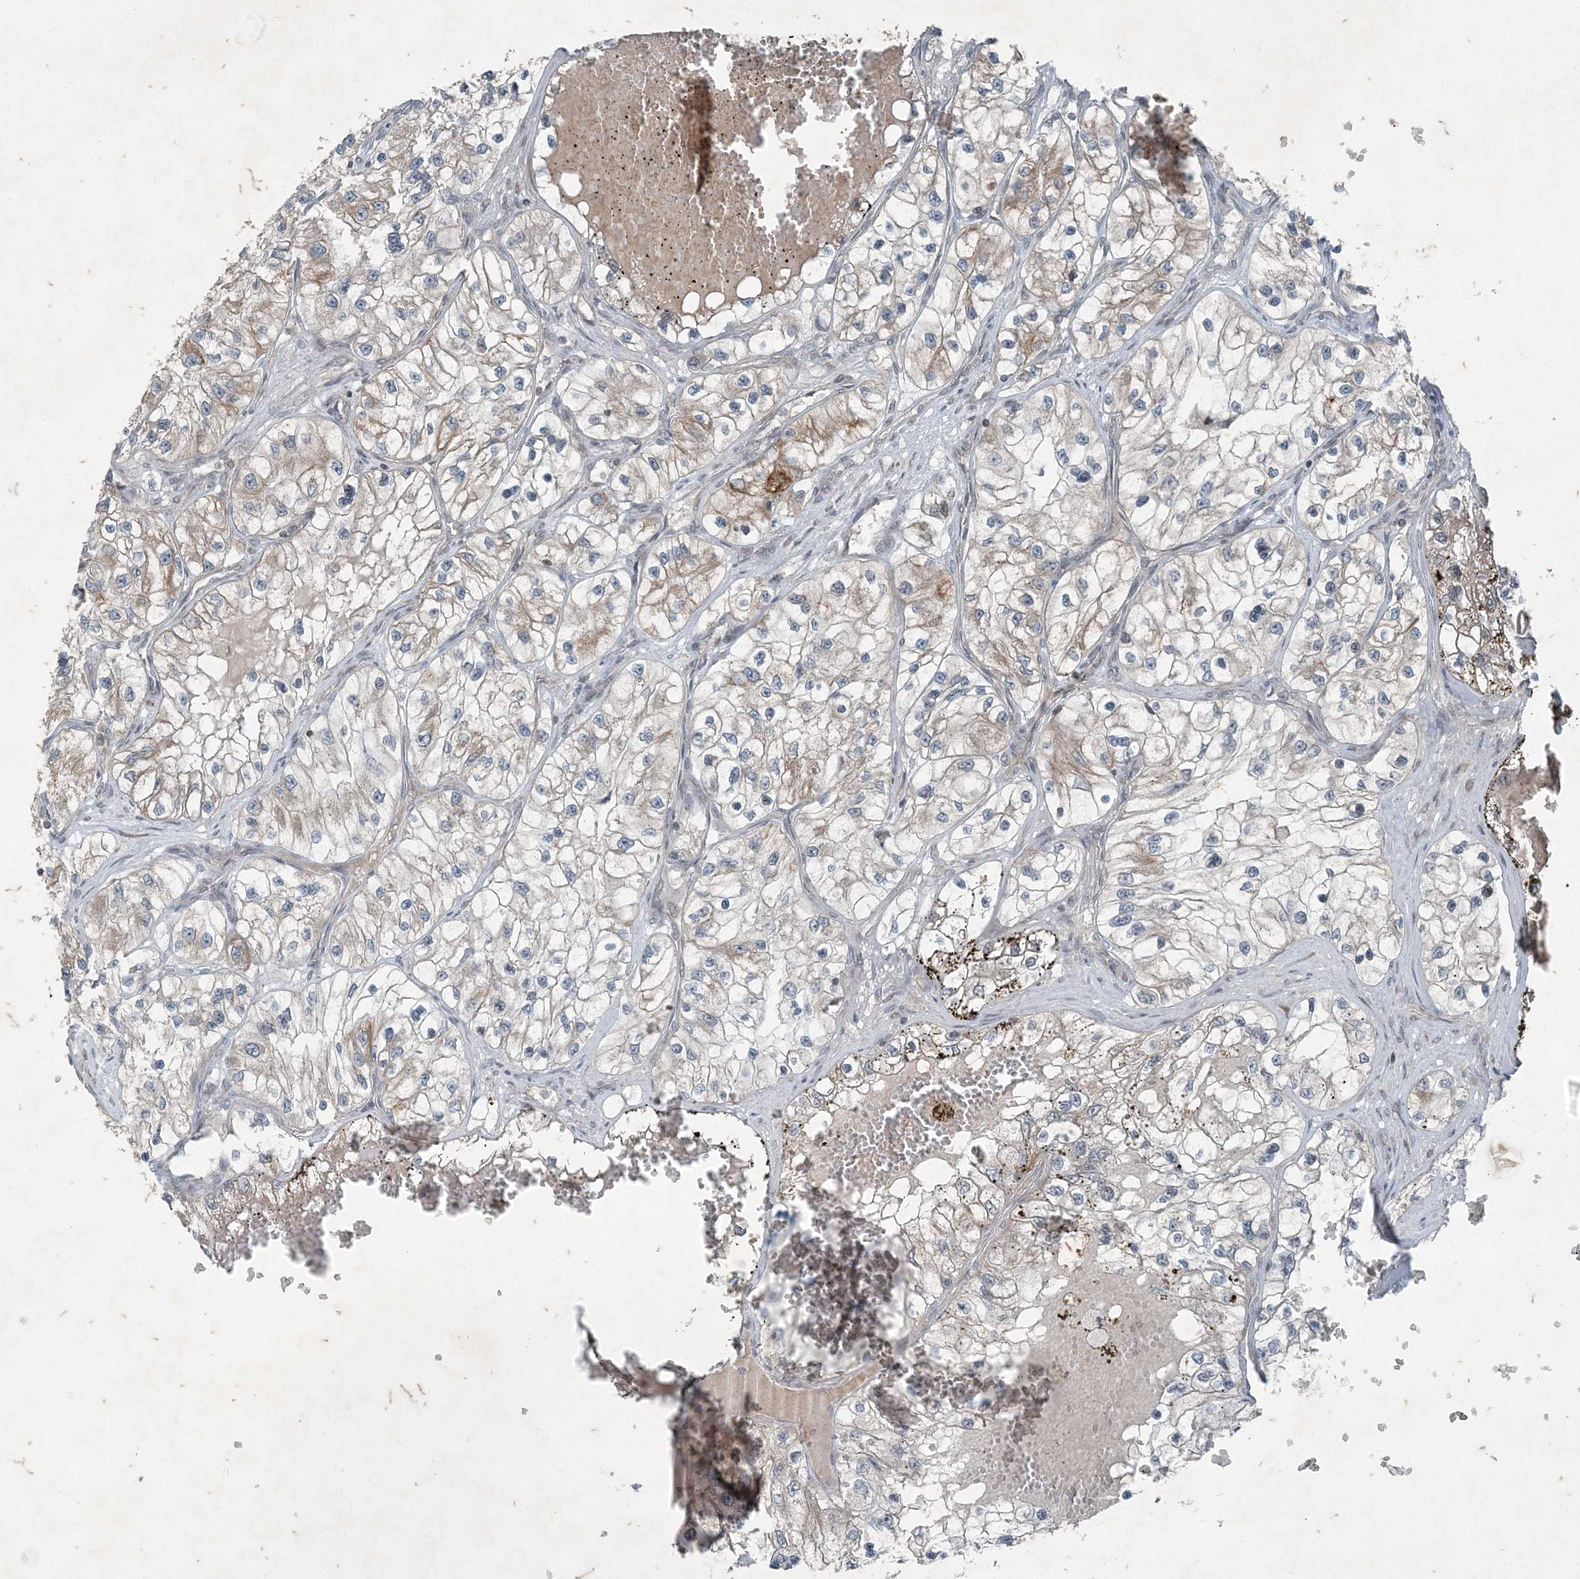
{"staining": {"intensity": "weak", "quantity": "<25%", "location": "cytoplasmic/membranous"}, "tissue": "renal cancer", "cell_type": "Tumor cells", "image_type": "cancer", "snomed": [{"axis": "morphology", "description": "Adenocarcinoma, NOS"}, {"axis": "topography", "description": "Kidney"}], "caption": "IHC histopathology image of neoplastic tissue: renal adenocarcinoma stained with DAB (3,3'-diaminobenzidine) exhibits no significant protein positivity in tumor cells. Nuclei are stained in blue.", "gene": "PC", "patient": {"sex": "female", "age": 57}}